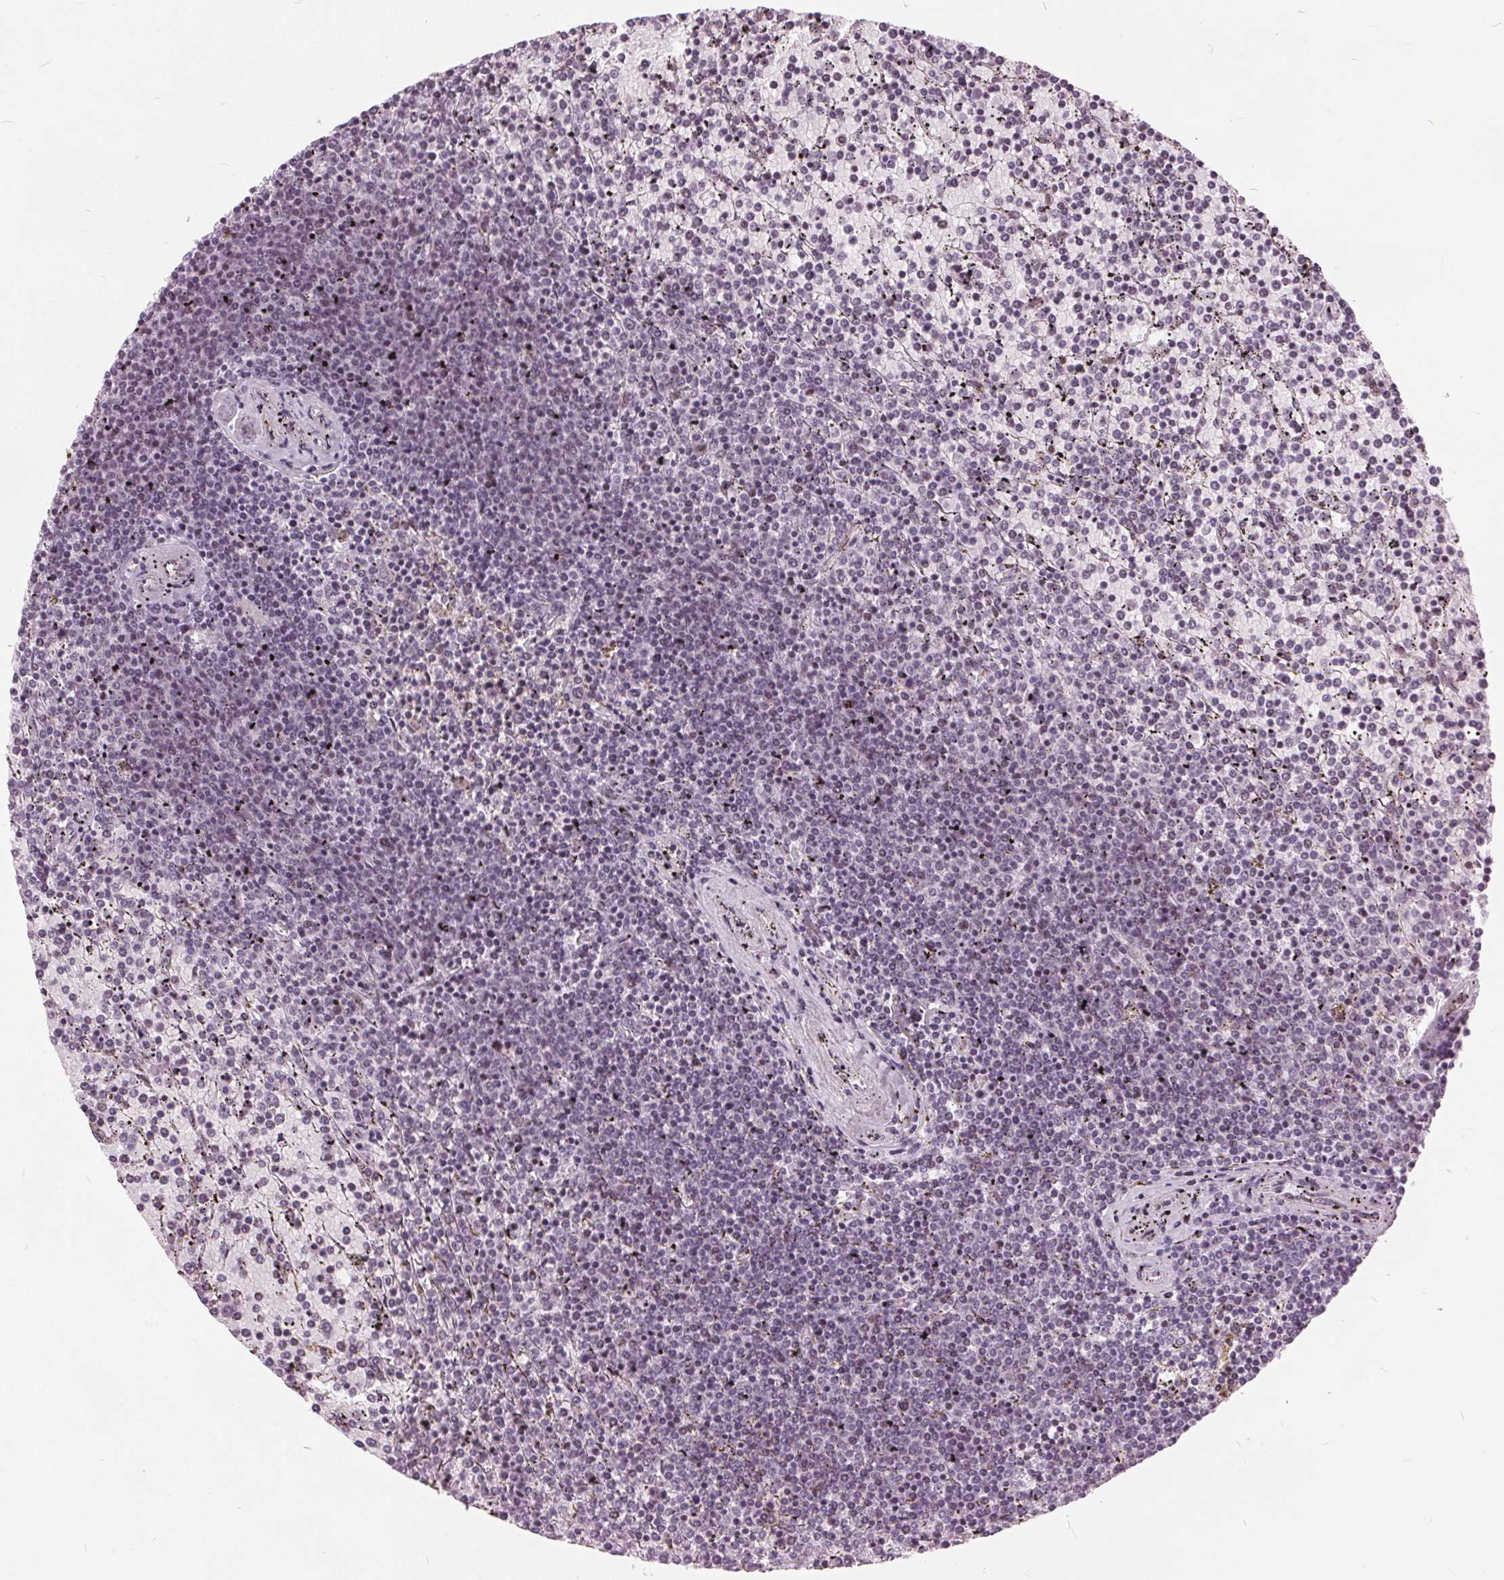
{"staining": {"intensity": "negative", "quantity": "none", "location": "none"}, "tissue": "lymphoma", "cell_type": "Tumor cells", "image_type": "cancer", "snomed": [{"axis": "morphology", "description": "Malignant lymphoma, non-Hodgkin's type, Low grade"}, {"axis": "topography", "description": "Spleen"}], "caption": "The image reveals no significant staining in tumor cells of lymphoma. (DAB (3,3'-diaminobenzidine) IHC, high magnification).", "gene": "TTC34", "patient": {"sex": "female", "age": 77}}